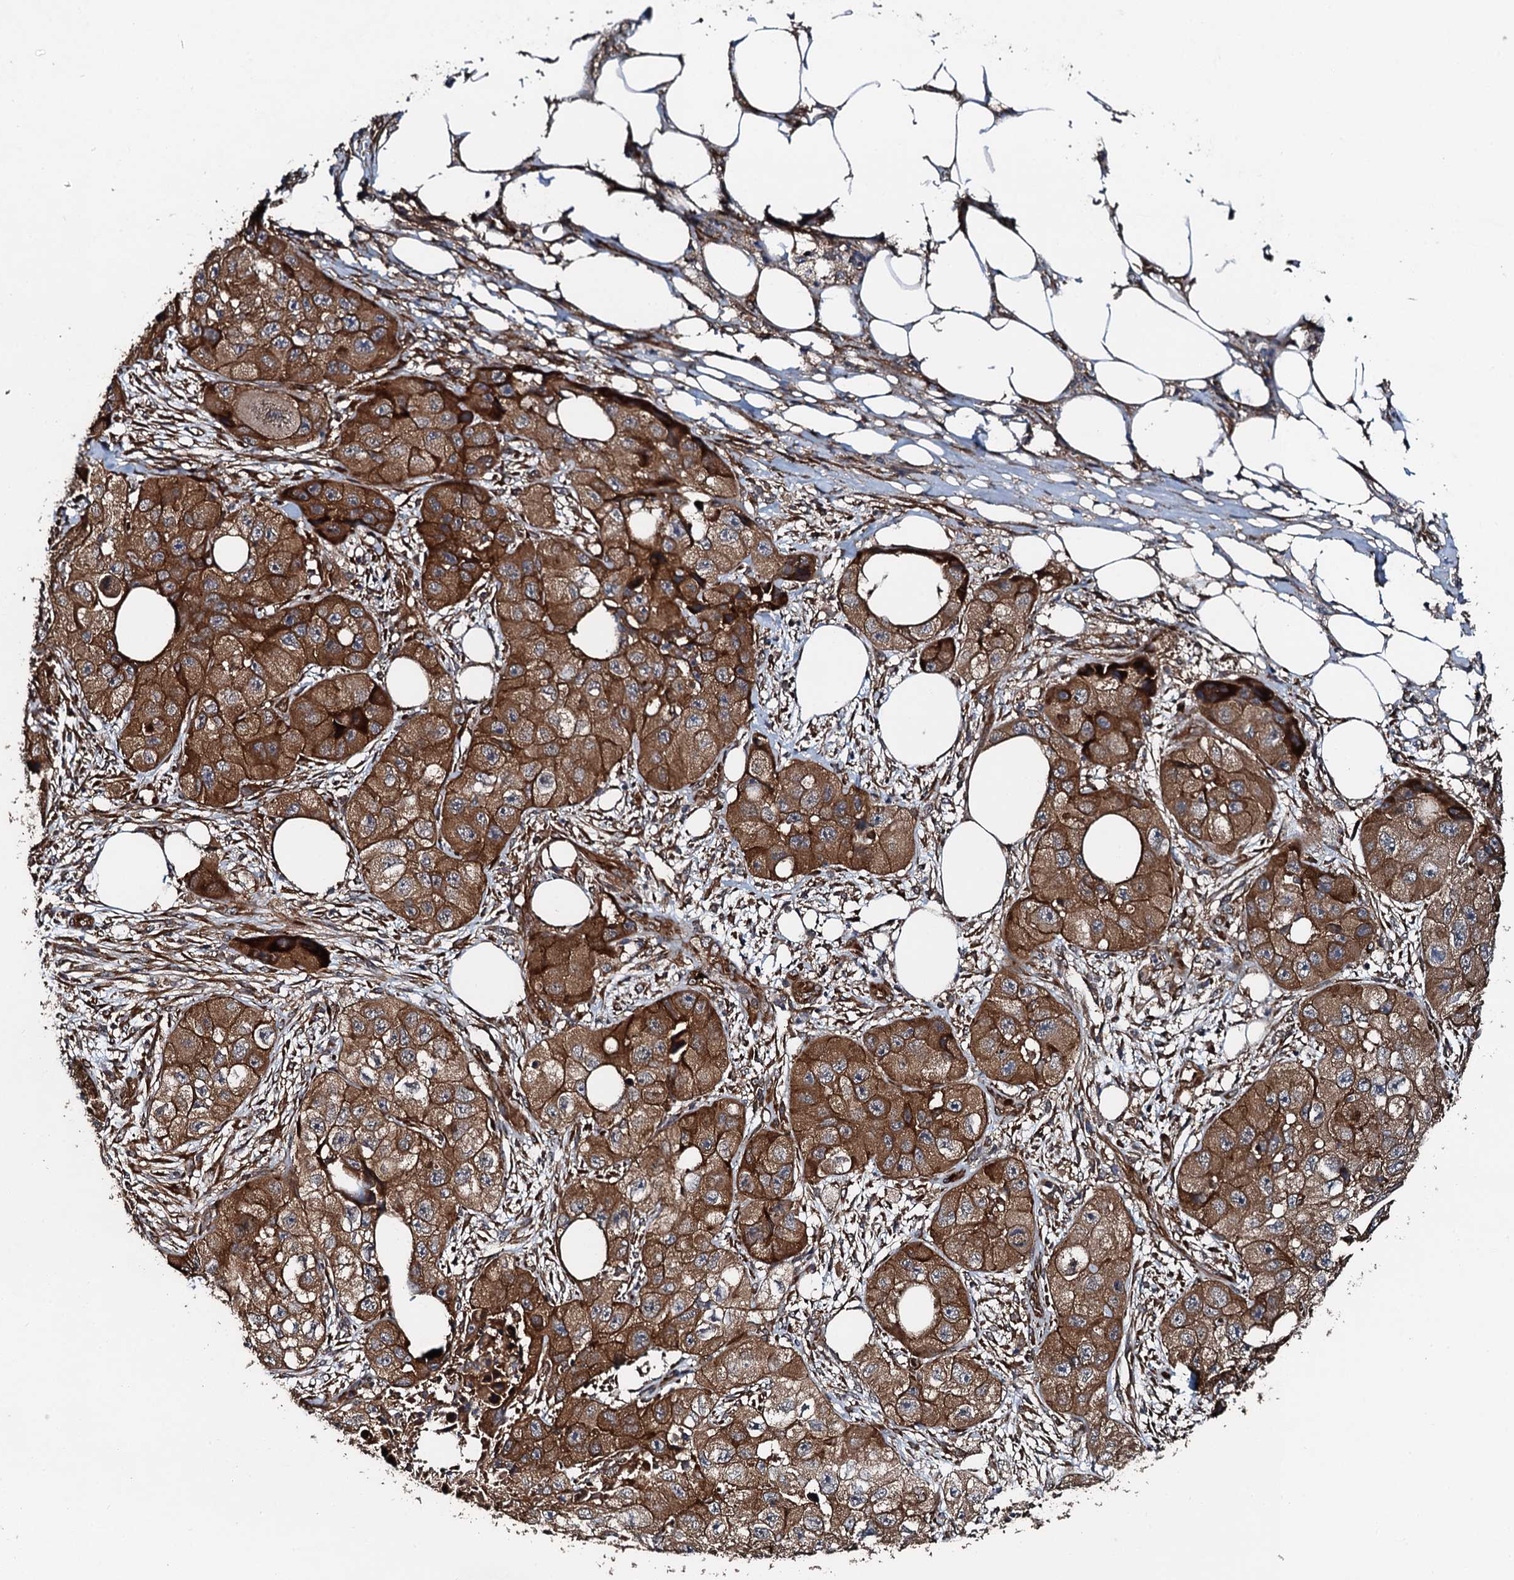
{"staining": {"intensity": "moderate", "quantity": ">75%", "location": "cytoplasmic/membranous"}, "tissue": "skin cancer", "cell_type": "Tumor cells", "image_type": "cancer", "snomed": [{"axis": "morphology", "description": "Squamous cell carcinoma, NOS"}, {"axis": "topography", "description": "Skin"}, {"axis": "topography", "description": "Subcutis"}], "caption": "Immunohistochemistry (DAB (3,3'-diaminobenzidine)) staining of squamous cell carcinoma (skin) demonstrates moderate cytoplasmic/membranous protein positivity in about >75% of tumor cells. Ihc stains the protein in brown and the nuclei are stained blue.", "gene": "FLYWCH1", "patient": {"sex": "male", "age": 73}}